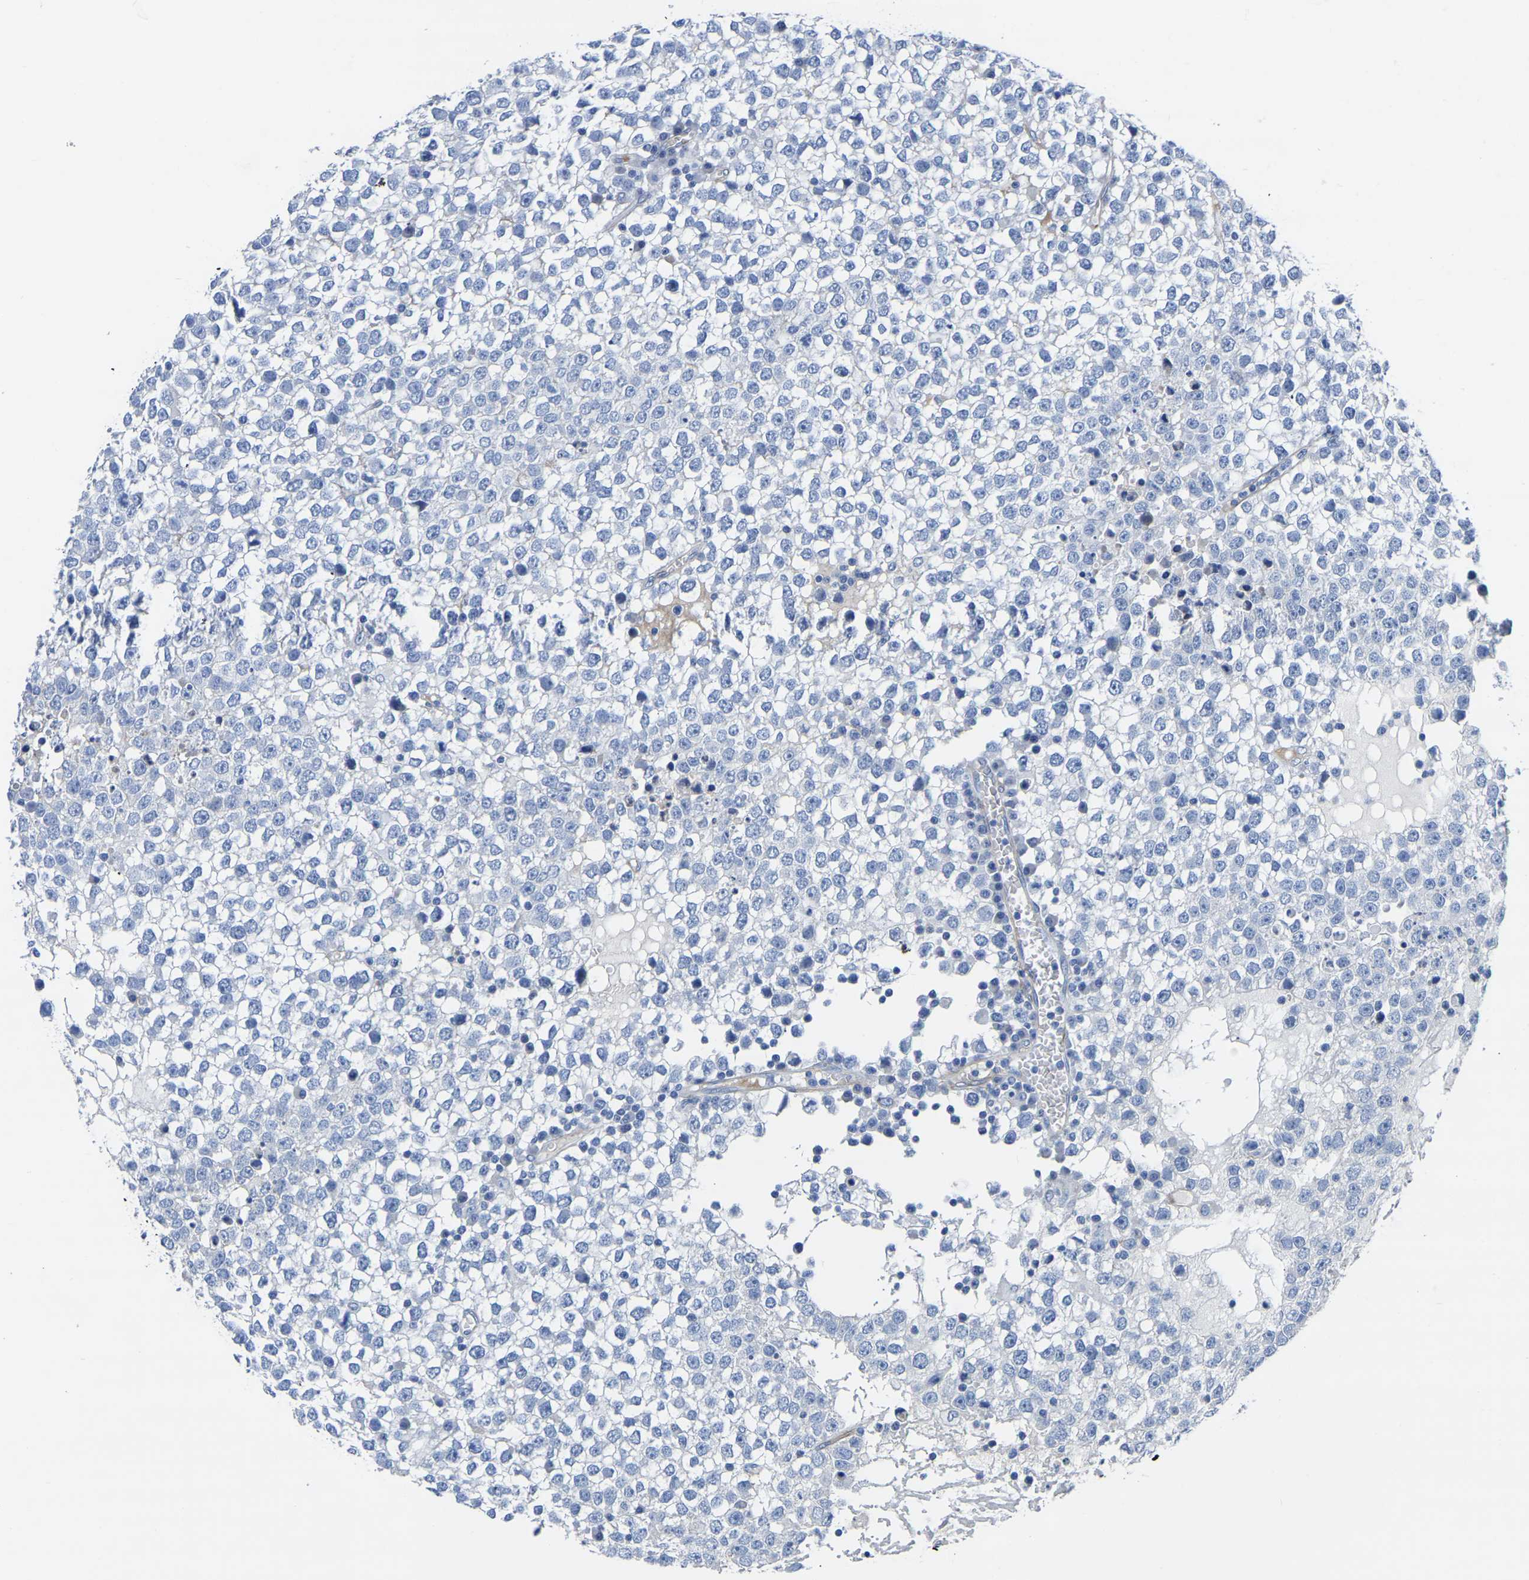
{"staining": {"intensity": "negative", "quantity": "none", "location": "none"}, "tissue": "testis cancer", "cell_type": "Tumor cells", "image_type": "cancer", "snomed": [{"axis": "morphology", "description": "Seminoma, NOS"}, {"axis": "topography", "description": "Testis"}], "caption": "There is no significant expression in tumor cells of testis cancer.", "gene": "SLC45A3", "patient": {"sex": "male", "age": 65}}